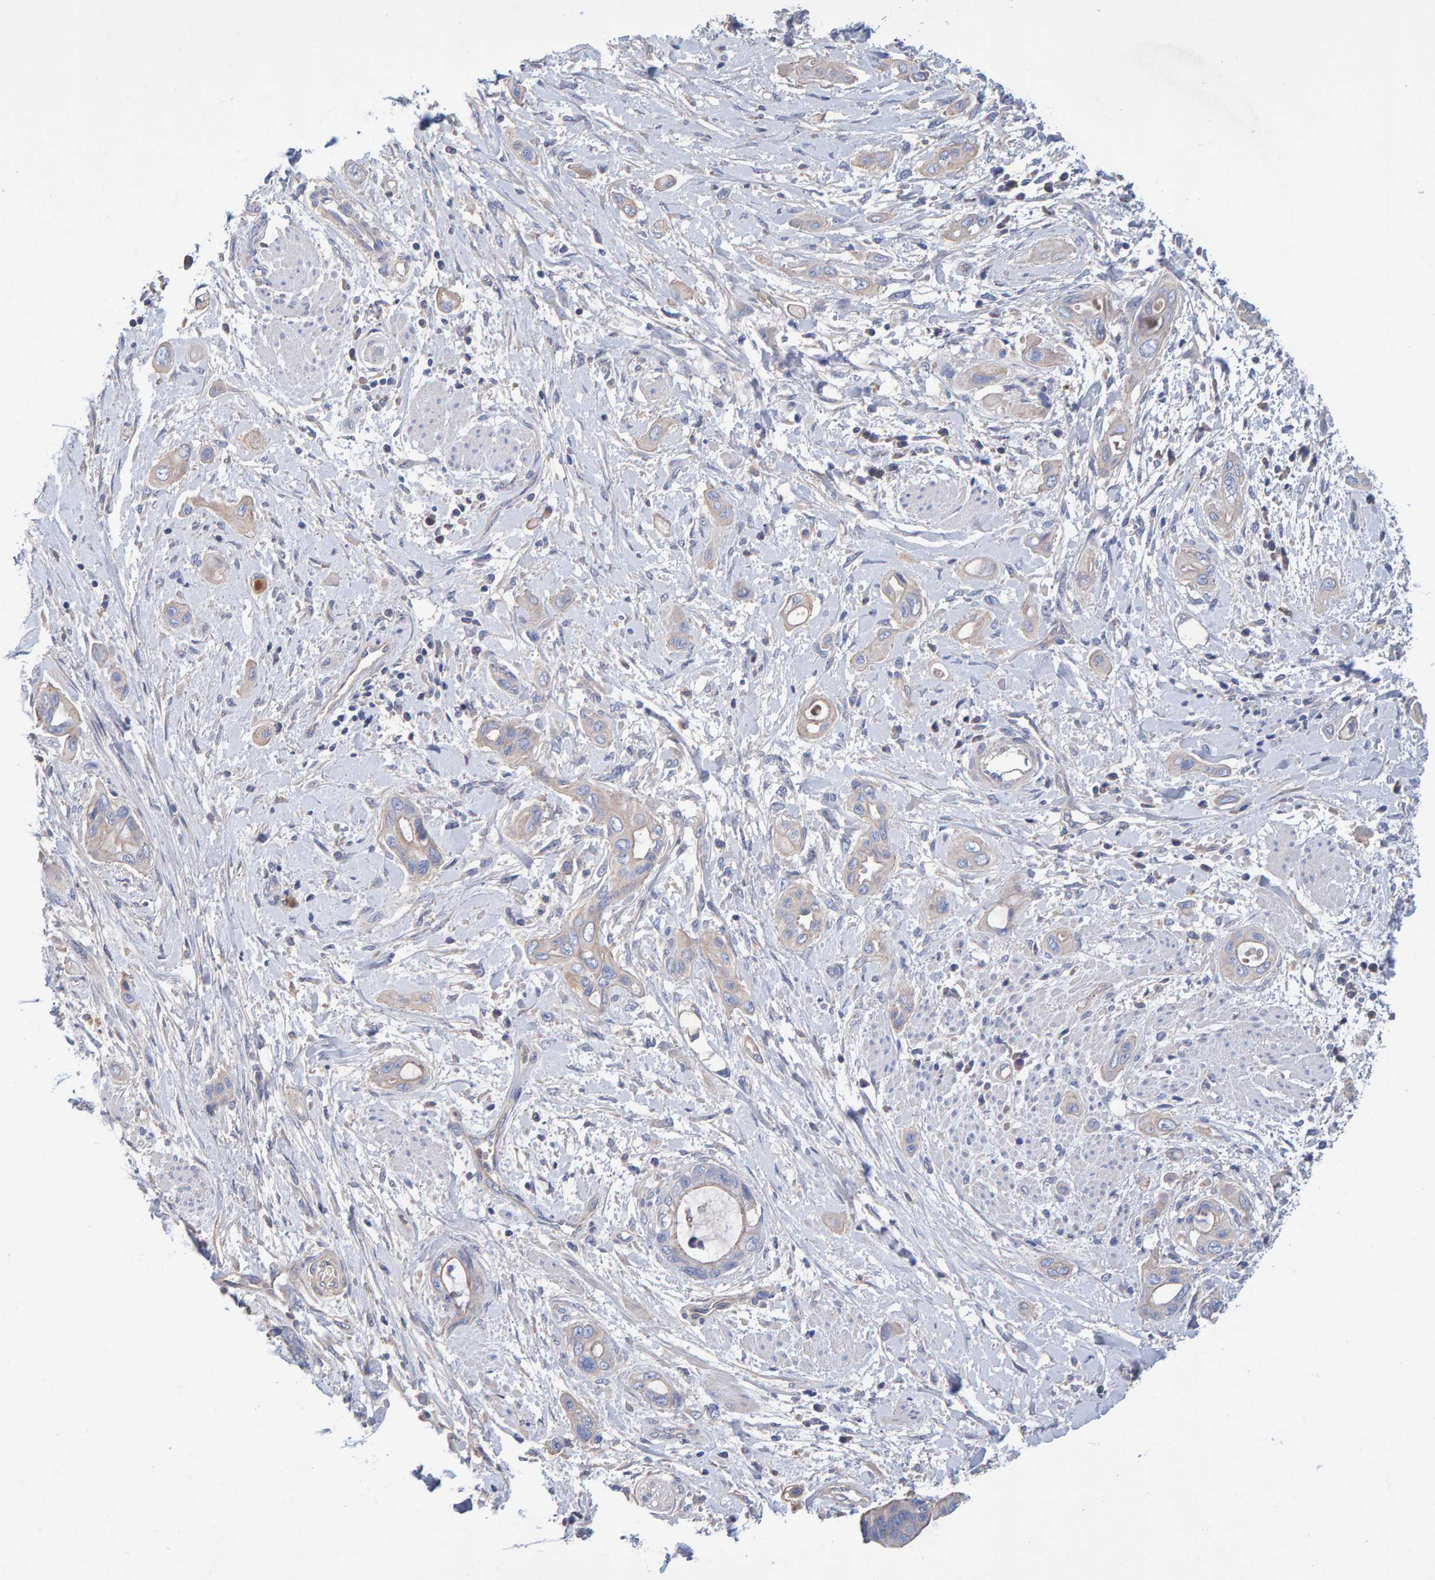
{"staining": {"intensity": "negative", "quantity": "none", "location": "none"}, "tissue": "pancreatic cancer", "cell_type": "Tumor cells", "image_type": "cancer", "snomed": [{"axis": "morphology", "description": "Adenocarcinoma, NOS"}, {"axis": "topography", "description": "Pancreas"}], "caption": "High power microscopy micrograph of an IHC micrograph of pancreatic adenocarcinoma, revealing no significant staining in tumor cells.", "gene": "EFR3A", "patient": {"sex": "male", "age": 59}}